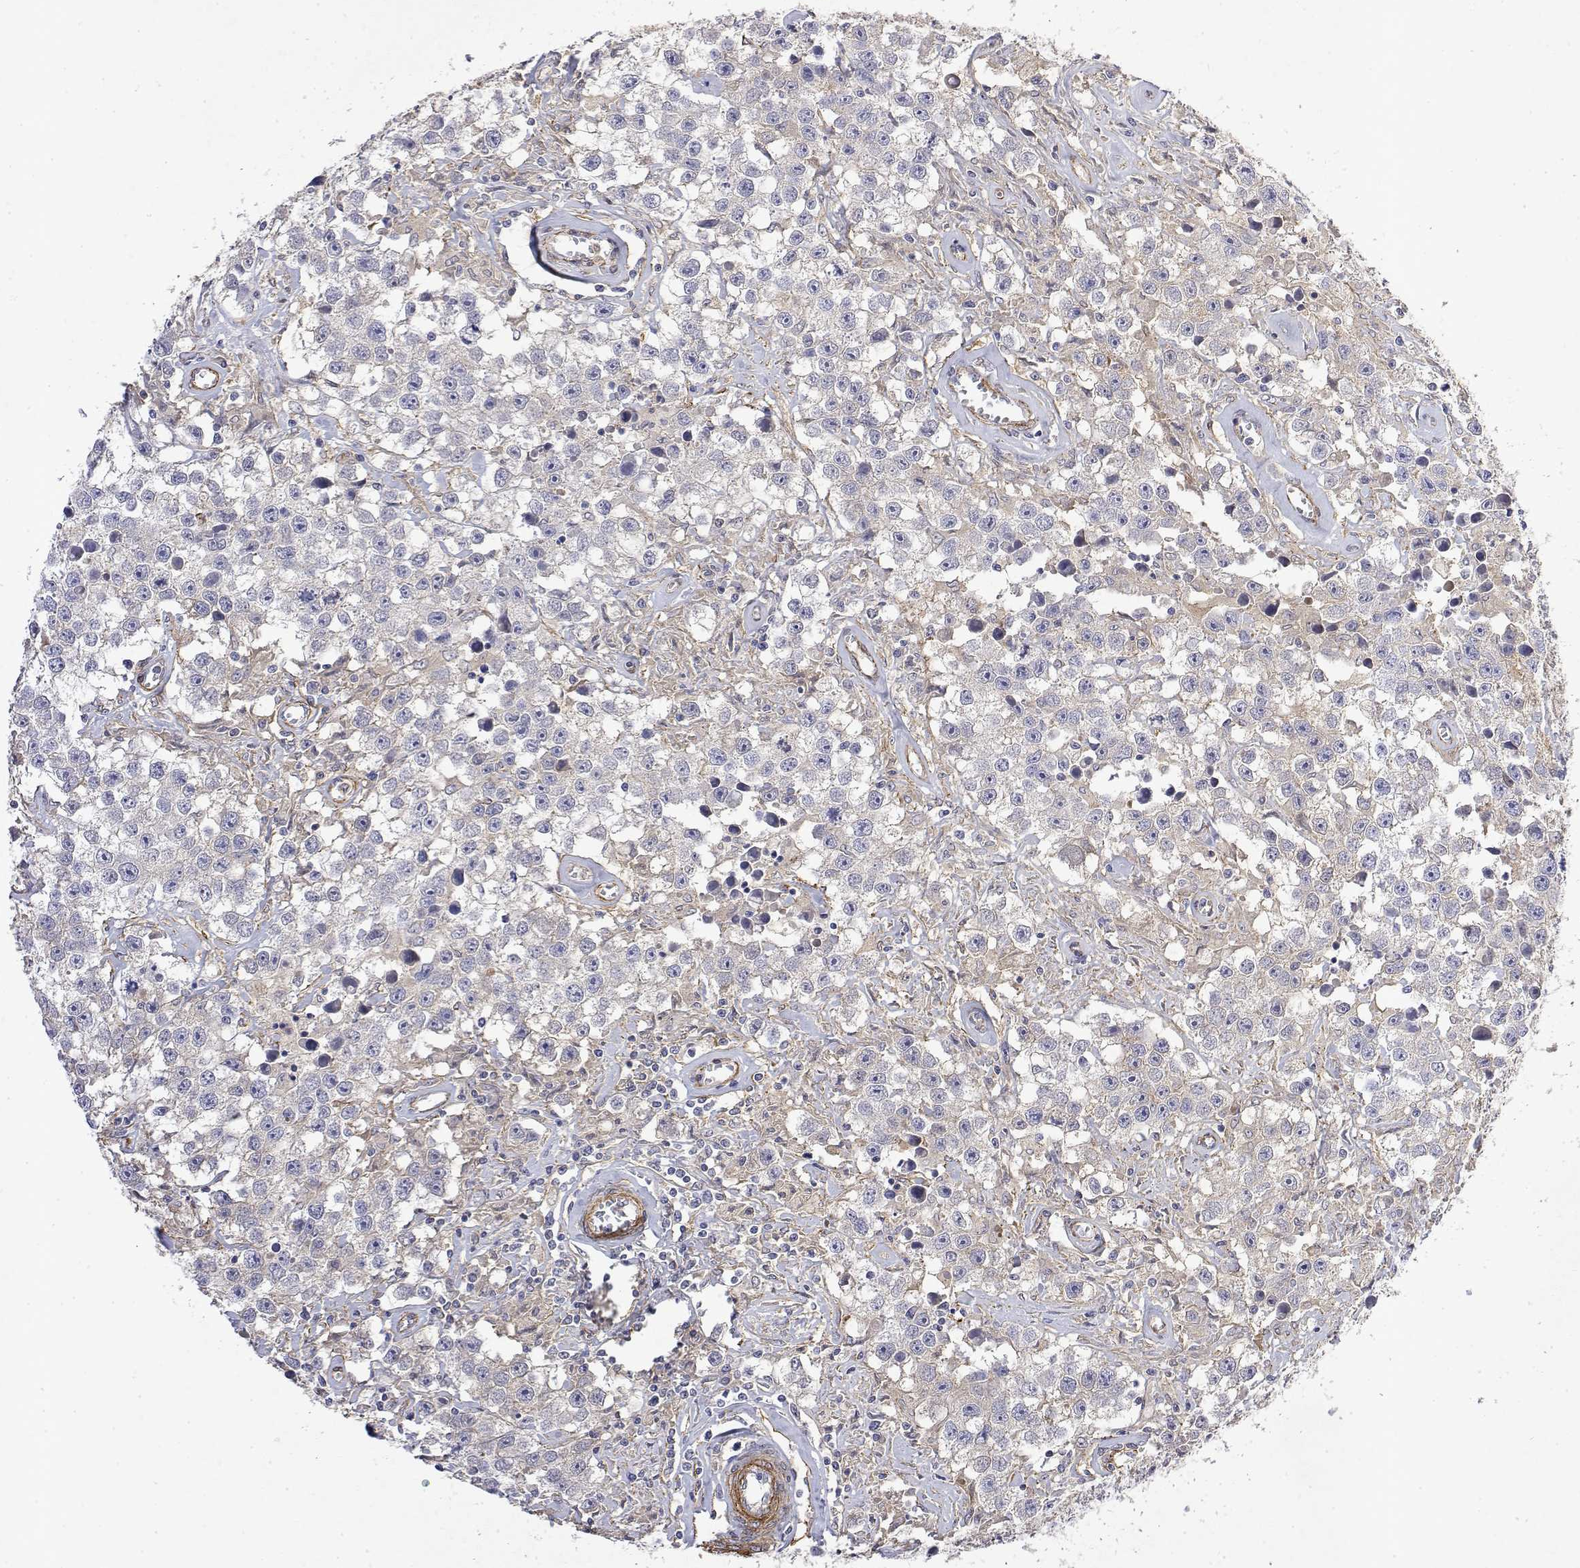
{"staining": {"intensity": "negative", "quantity": "none", "location": "none"}, "tissue": "testis cancer", "cell_type": "Tumor cells", "image_type": "cancer", "snomed": [{"axis": "morphology", "description": "Seminoma, NOS"}, {"axis": "topography", "description": "Testis"}], "caption": "There is no significant positivity in tumor cells of testis cancer (seminoma).", "gene": "SOWAHD", "patient": {"sex": "male", "age": 43}}